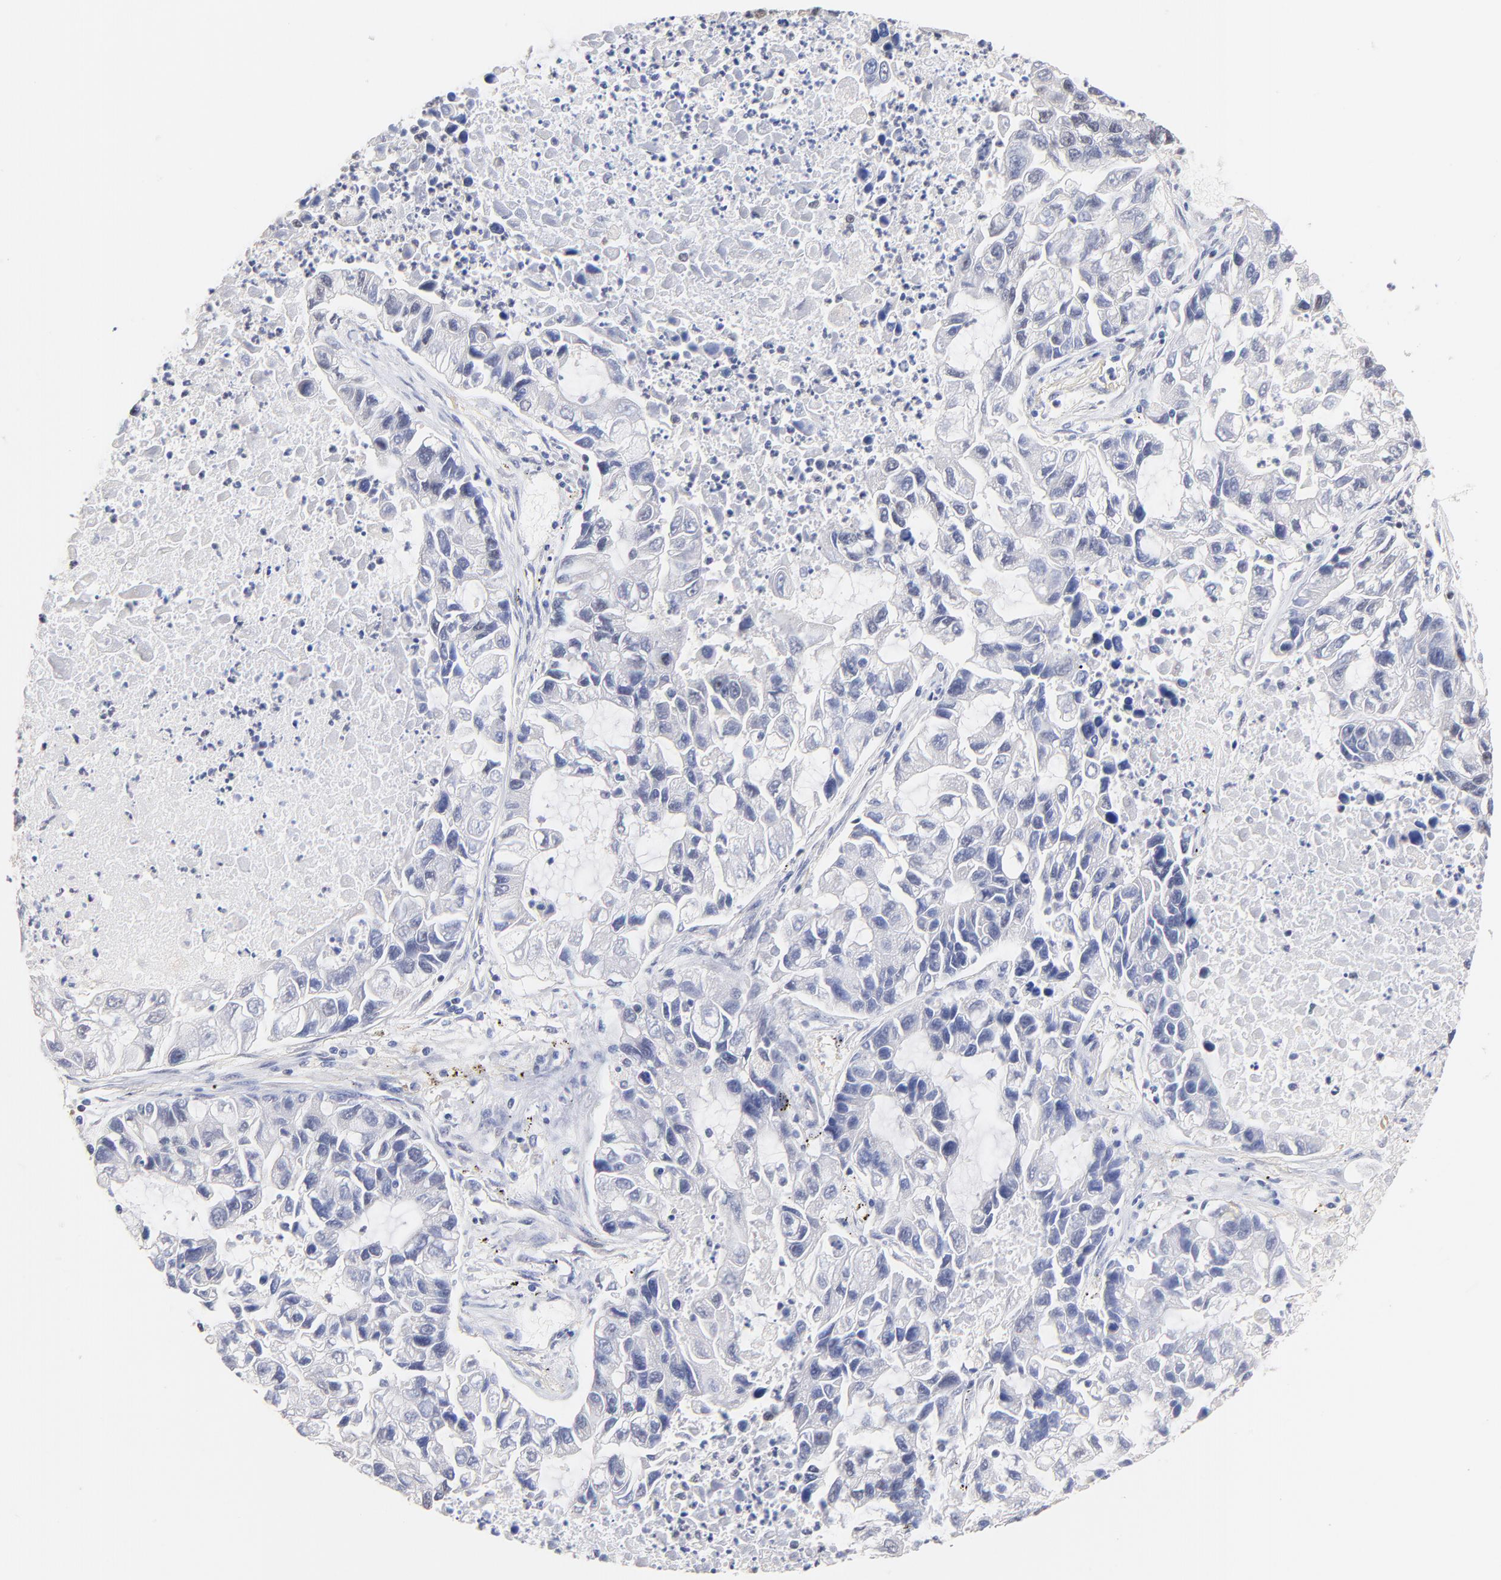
{"staining": {"intensity": "negative", "quantity": "none", "location": "none"}, "tissue": "lung cancer", "cell_type": "Tumor cells", "image_type": "cancer", "snomed": [{"axis": "morphology", "description": "Adenocarcinoma, NOS"}, {"axis": "topography", "description": "Lung"}], "caption": "Tumor cells are negative for protein expression in human lung cancer. The staining was performed using DAB to visualize the protein expression in brown, while the nuclei were stained in blue with hematoxylin (Magnification: 20x).", "gene": "RIBC2", "patient": {"sex": "female", "age": 51}}